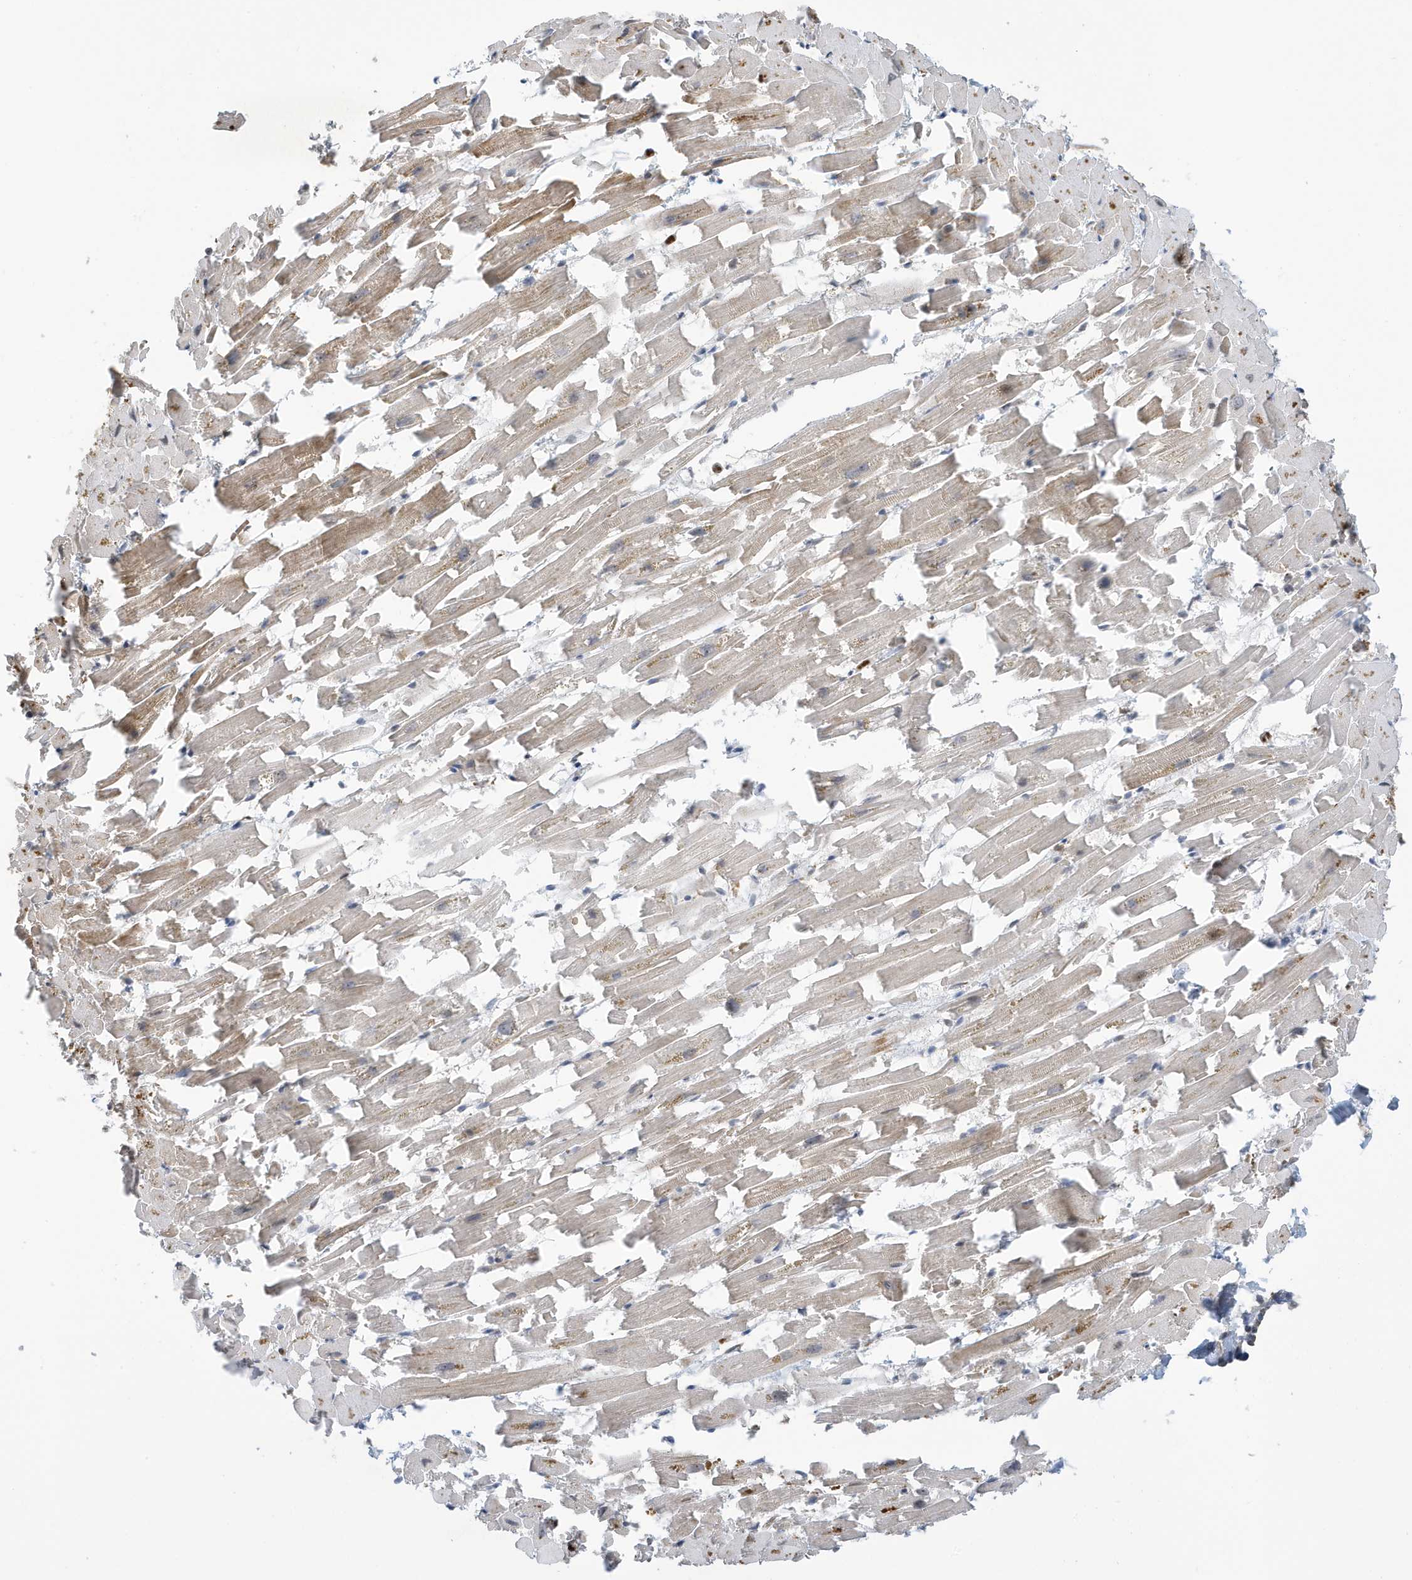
{"staining": {"intensity": "moderate", "quantity": "25%-75%", "location": "cytoplasmic/membranous"}, "tissue": "heart muscle", "cell_type": "Cardiomyocytes", "image_type": "normal", "snomed": [{"axis": "morphology", "description": "Normal tissue, NOS"}, {"axis": "topography", "description": "Heart"}], "caption": "The immunohistochemical stain highlights moderate cytoplasmic/membranous positivity in cardiomyocytes of normal heart muscle. (IHC, brightfield microscopy, high magnification).", "gene": "NCOA7", "patient": {"sex": "female", "age": 64}}